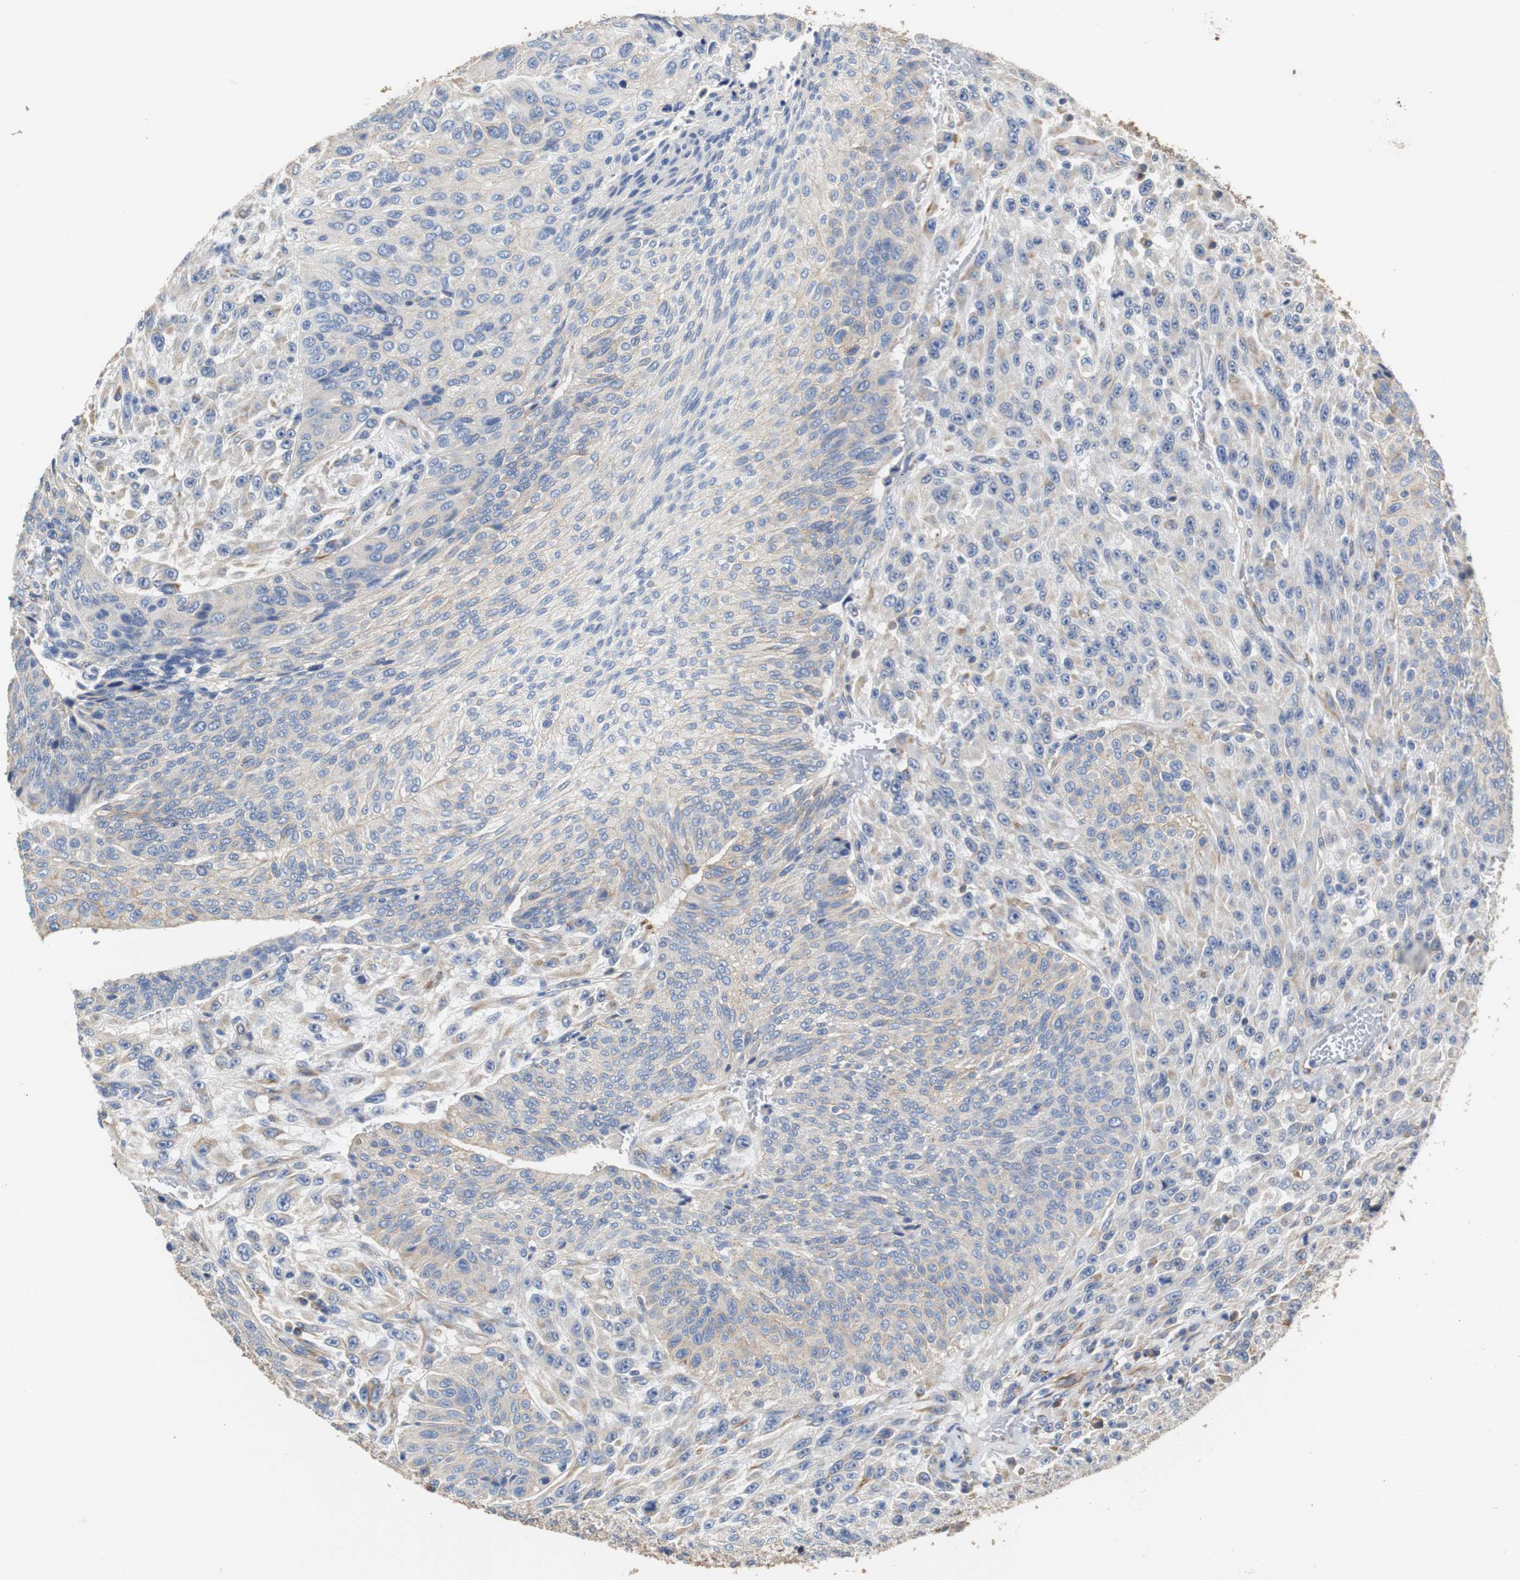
{"staining": {"intensity": "negative", "quantity": "none", "location": "none"}, "tissue": "urothelial cancer", "cell_type": "Tumor cells", "image_type": "cancer", "snomed": [{"axis": "morphology", "description": "Urothelial carcinoma, High grade"}, {"axis": "topography", "description": "Urinary bladder"}], "caption": "Tumor cells show no significant protein expression in urothelial cancer.", "gene": "PCK1", "patient": {"sex": "male", "age": 66}}